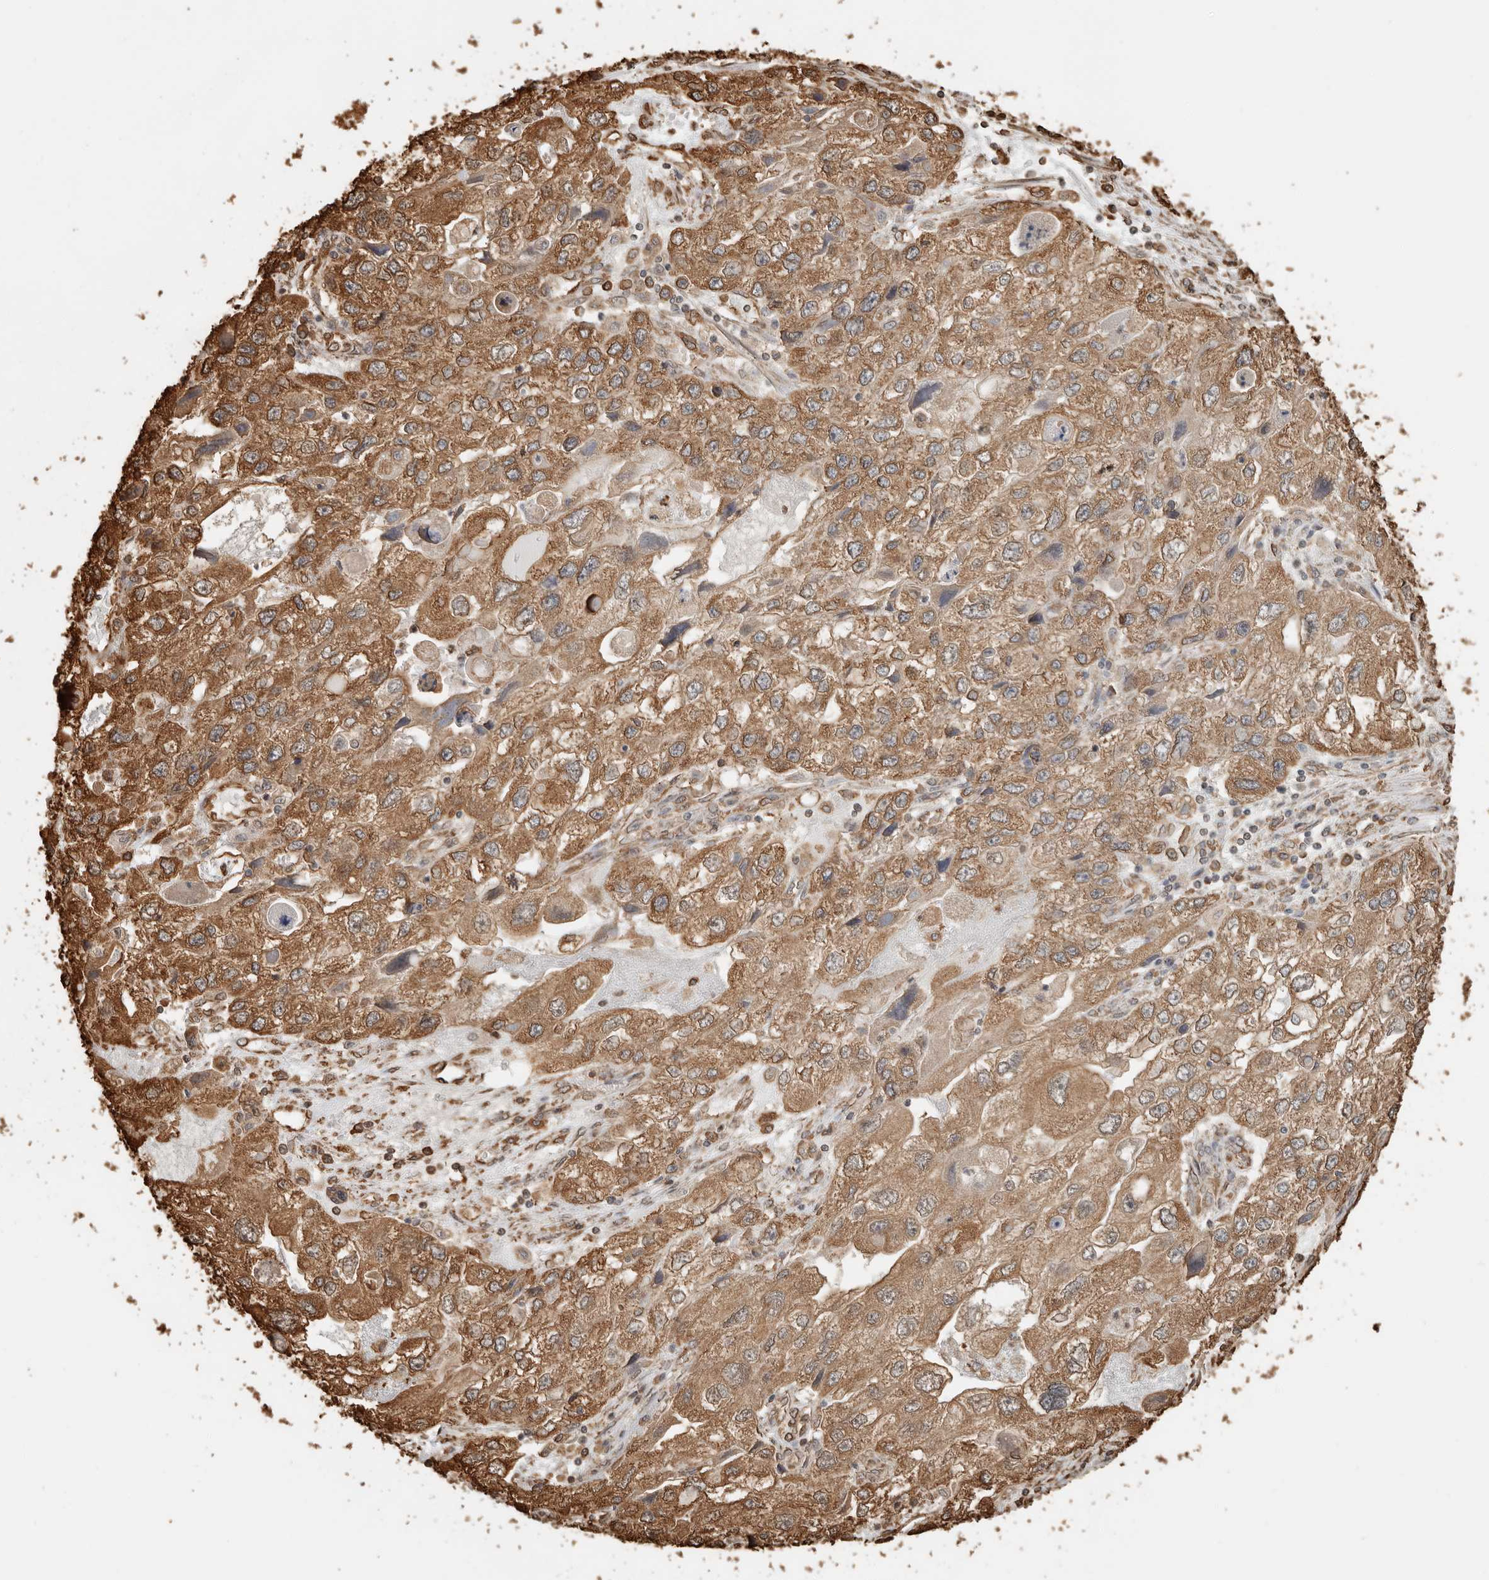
{"staining": {"intensity": "moderate", "quantity": ">75%", "location": "cytoplasmic/membranous"}, "tissue": "endometrial cancer", "cell_type": "Tumor cells", "image_type": "cancer", "snomed": [{"axis": "morphology", "description": "Adenocarcinoma, NOS"}, {"axis": "topography", "description": "Endometrium"}], "caption": "About >75% of tumor cells in human endometrial cancer display moderate cytoplasmic/membranous protein expression as visualized by brown immunohistochemical staining.", "gene": "ARHGEF10L", "patient": {"sex": "female", "age": 49}}